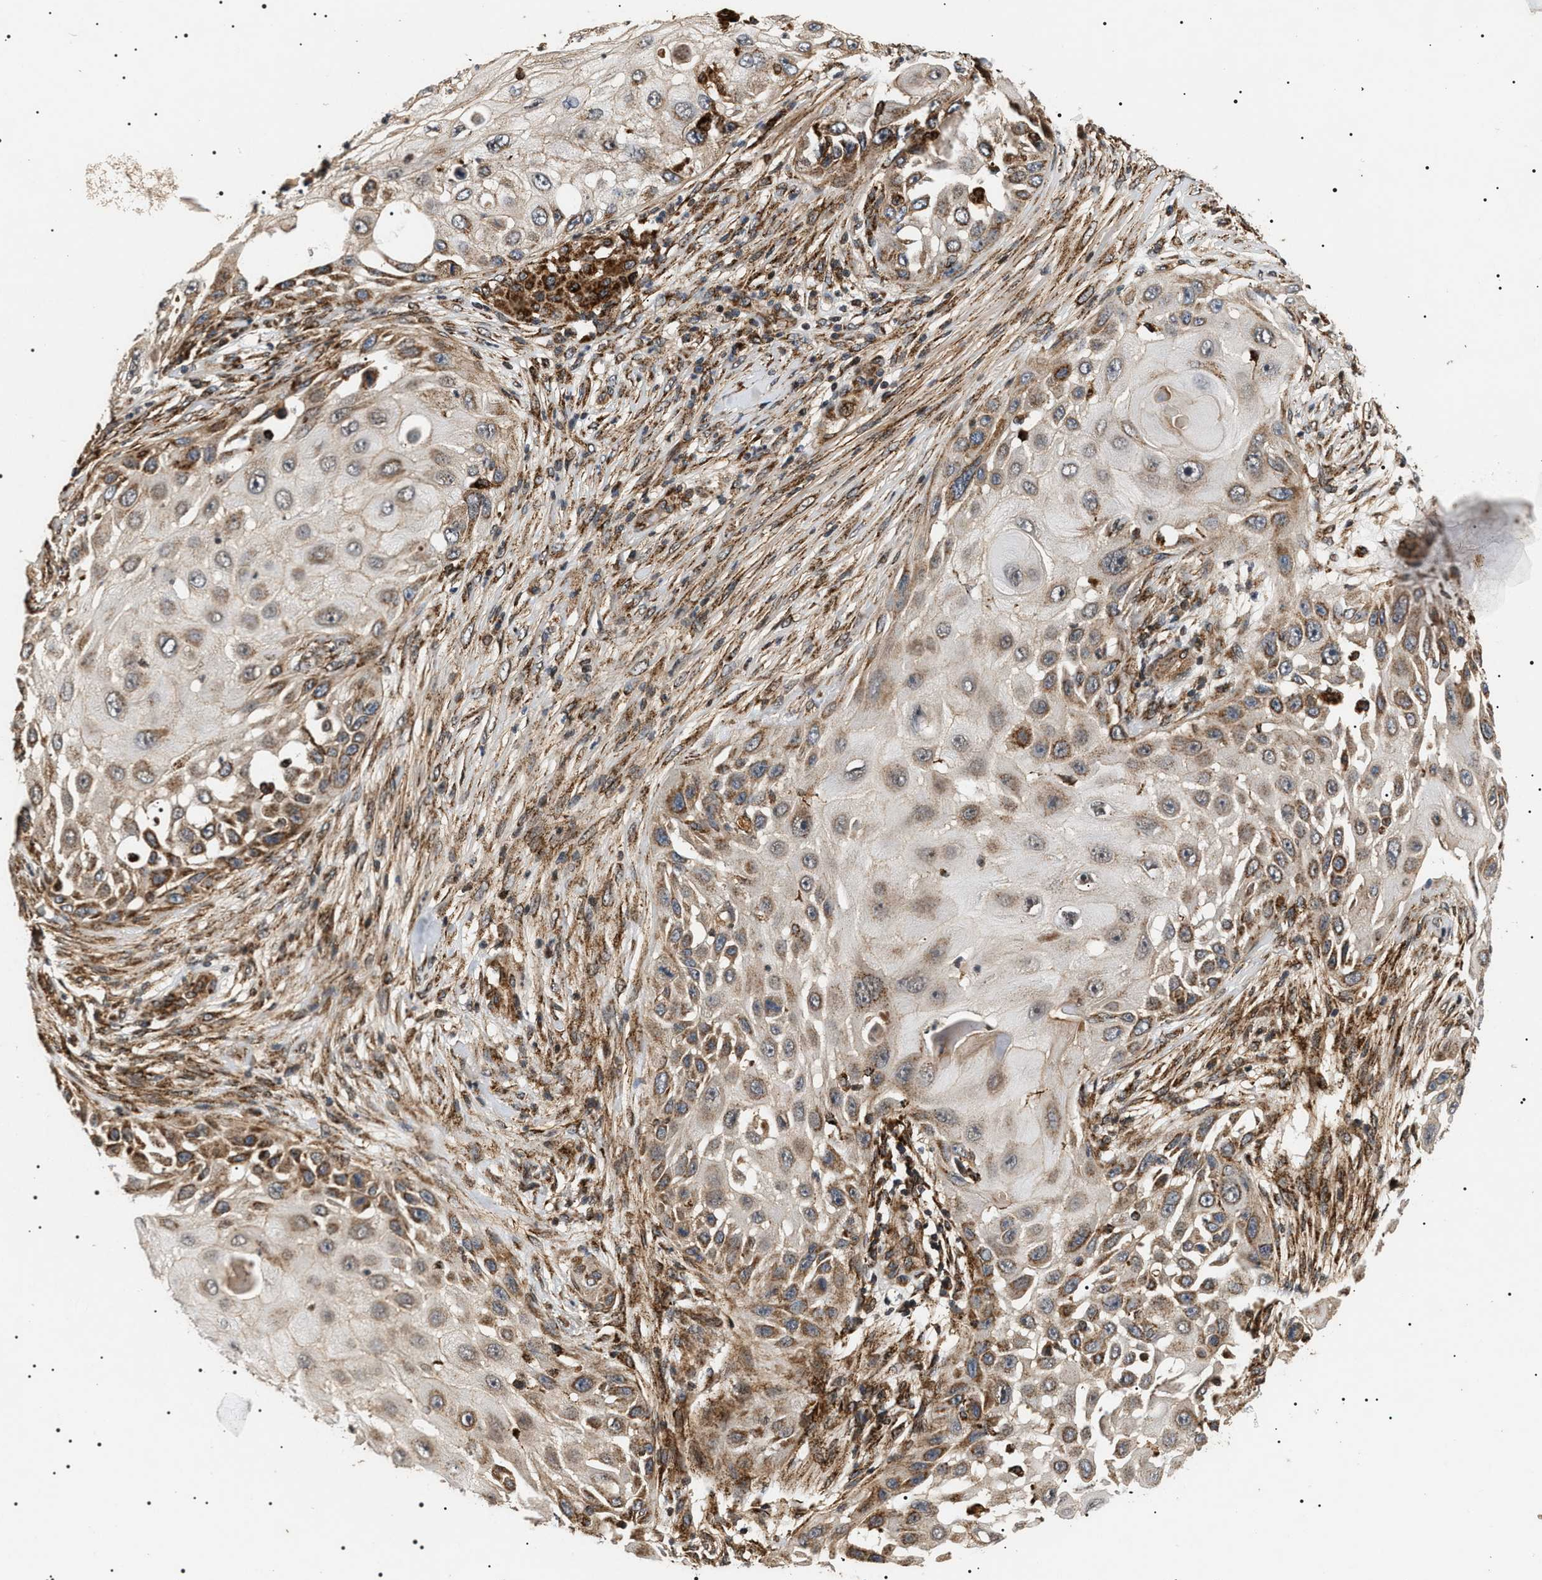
{"staining": {"intensity": "moderate", "quantity": ">75%", "location": "cytoplasmic/membranous"}, "tissue": "skin cancer", "cell_type": "Tumor cells", "image_type": "cancer", "snomed": [{"axis": "morphology", "description": "Squamous cell carcinoma, NOS"}, {"axis": "topography", "description": "Skin"}], "caption": "The immunohistochemical stain shows moderate cytoplasmic/membranous staining in tumor cells of skin squamous cell carcinoma tissue. The protein of interest is shown in brown color, while the nuclei are stained blue.", "gene": "ZBTB26", "patient": {"sex": "female", "age": 44}}